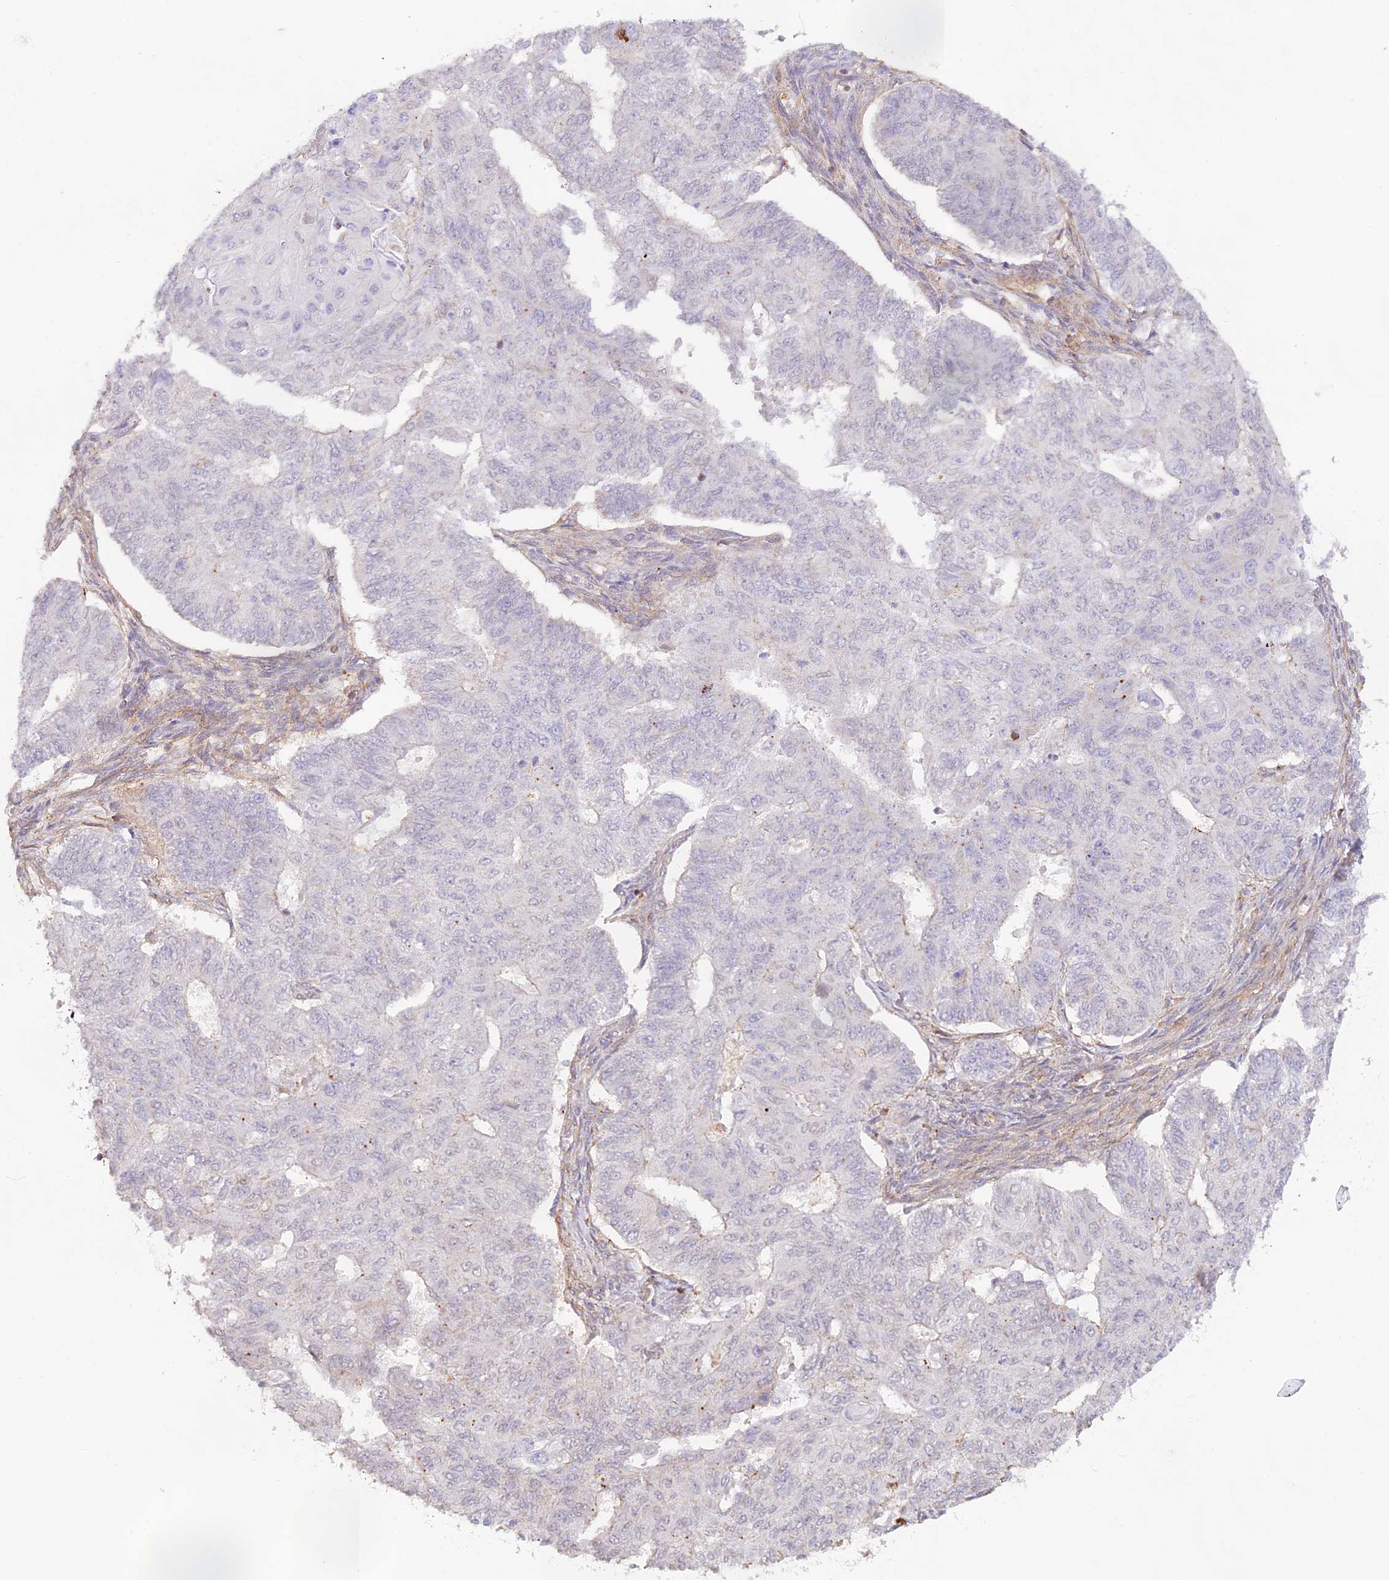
{"staining": {"intensity": "weak", "quantity": "<25%", "location": "cytoplasmic/membranous"}, "tissue": "endometrial cancer", "cell_type": "Tumor cells", "image_type": "cancer", "snomed": [{"axis": "morphology", "description": "Adenocarcinoma, NOS"}, {"axis": "topography", "description": "Endometrium"}], "caption": "An image of adenocarcinoma (endometrial) stained for a protein shows no brown staining in tumor cells.", "gene": "DENND1C", "patient": {"sex": "female", "age": 32}}